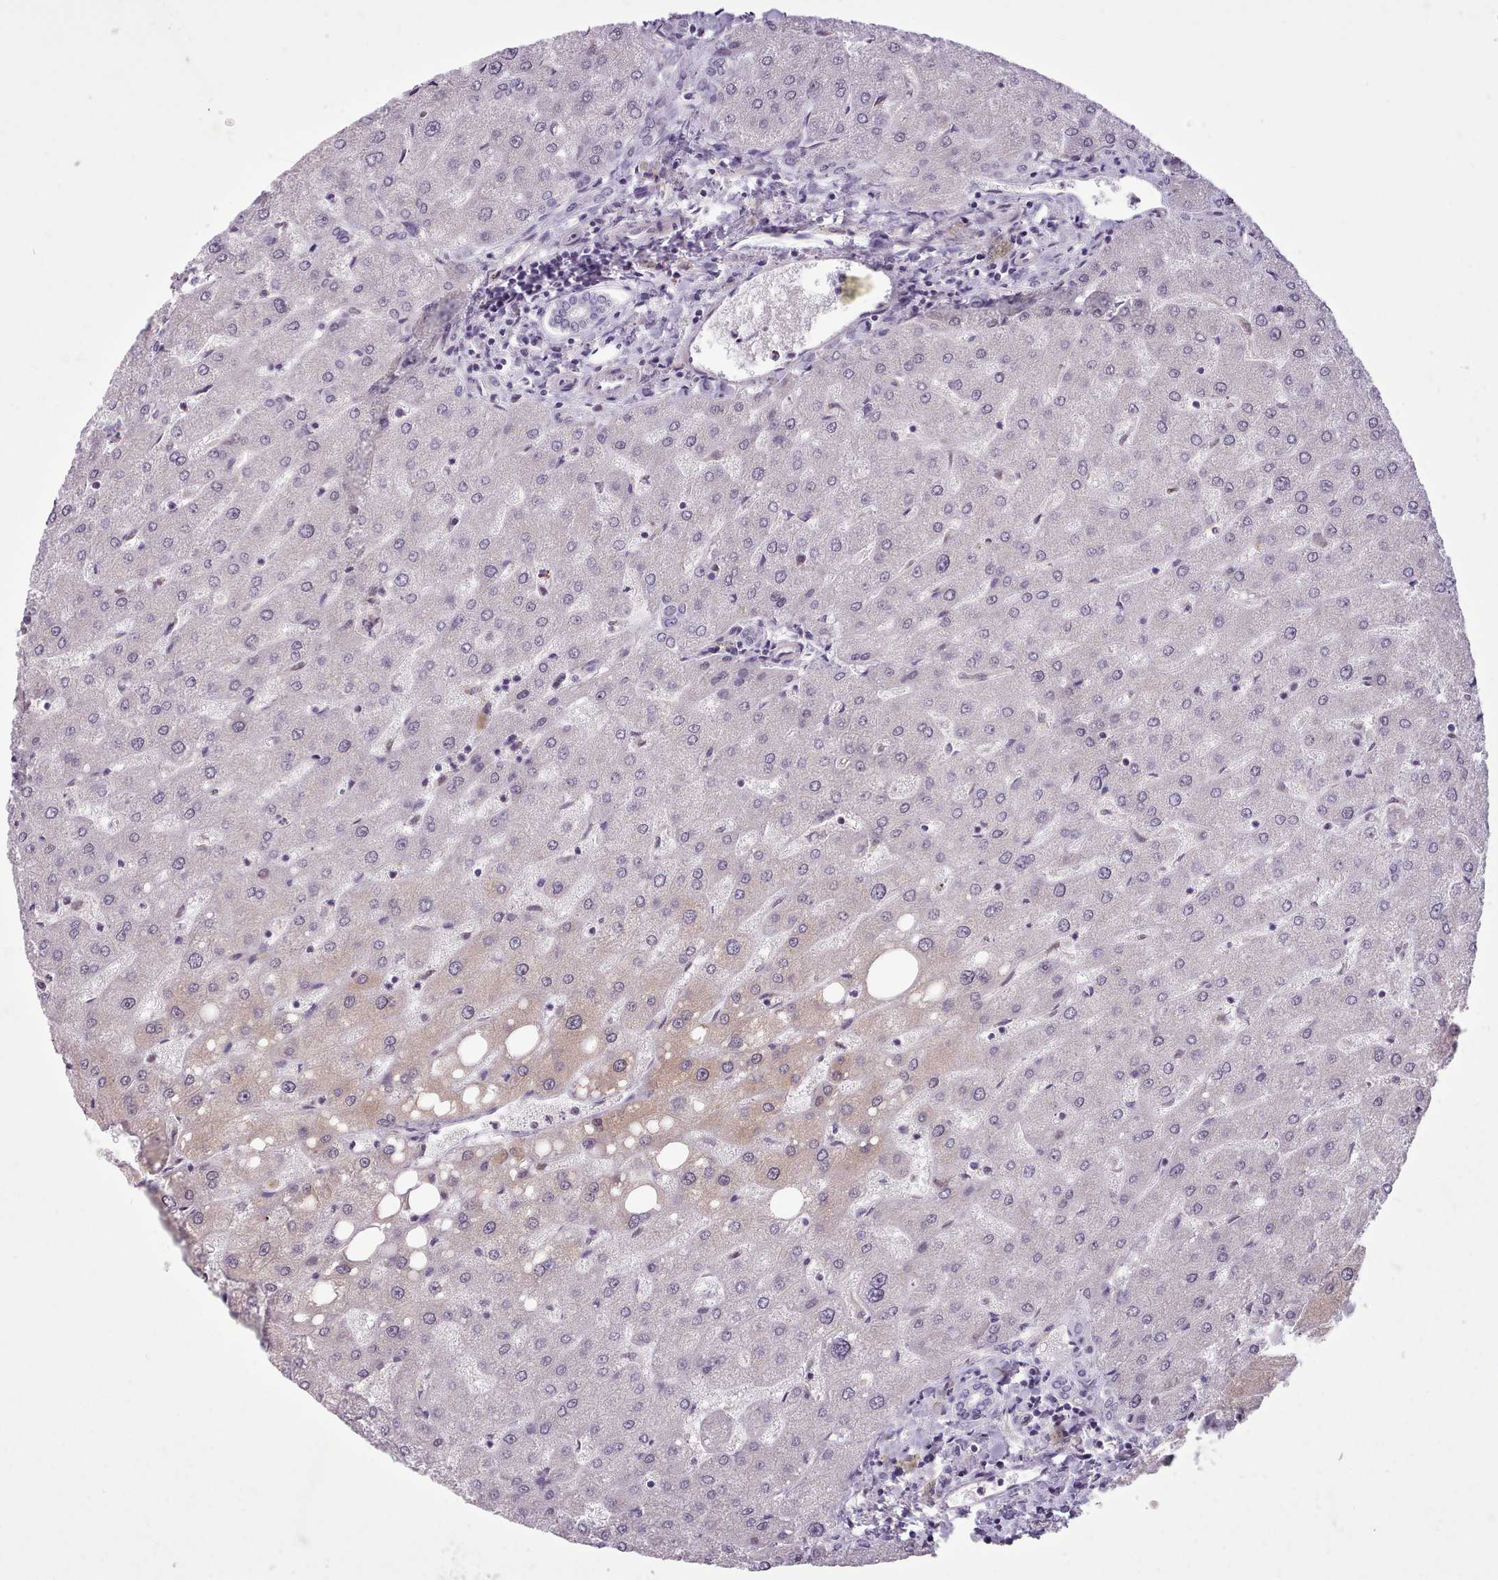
{"staining": {"intensity": "negative", "quantity": "none", "location": "none"}, "tissue": "liver", "cell_type": "Cholangiocytes", "image_type": "normal", "snomed": [{"axis": "morphology", "description": "Normal tissue, NOS"}, {"axis": "topography", "description": "Liver"}], "caption": "The immunohistochemistry histopathology image has no significant expression in cholangiocytes of liver.", "gene": "SLURP1", "patient": {"sex": "male", "age": 67}}